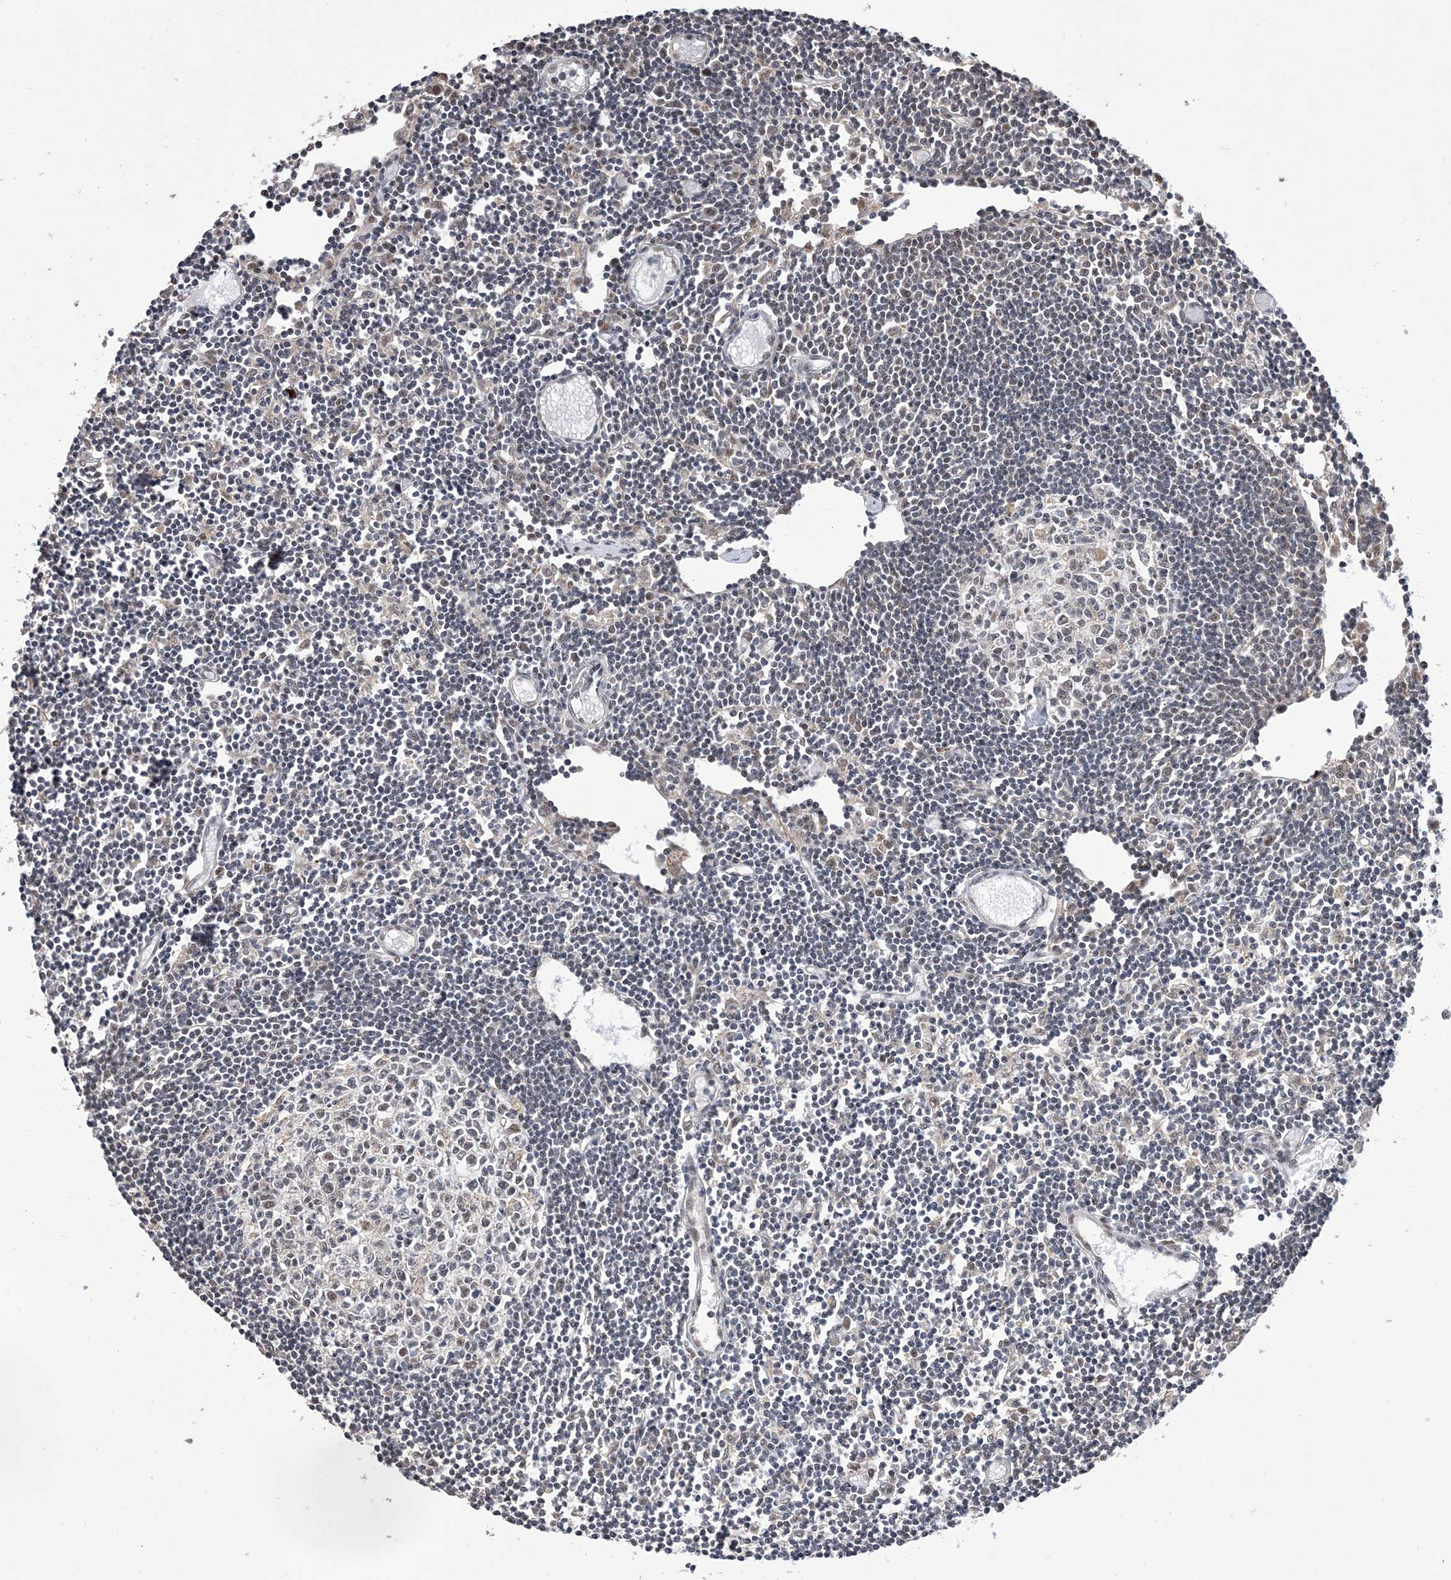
{"staining": {"intensity": "weak", "quantity": "<25%", "location": "nuclear"}, "tissue": "lymph node", "cell_type": "Germinal center cells", "image_type": "normal", "snomed": [{"axis": "morphology", "description": "Normal tissue, NOS"}, {"axis": "topography", "description": "Lymph node"}], "caption": "Immunohistochemistry (IHC) micrograph of normal lymph node: human lymph node stained with DAB (3,3'-diaminobenzidine) exhibits no significant protein expression in germinal center cells.", "gene": "BOD1L1", "patient": {"sex": "female", "age": 11}}